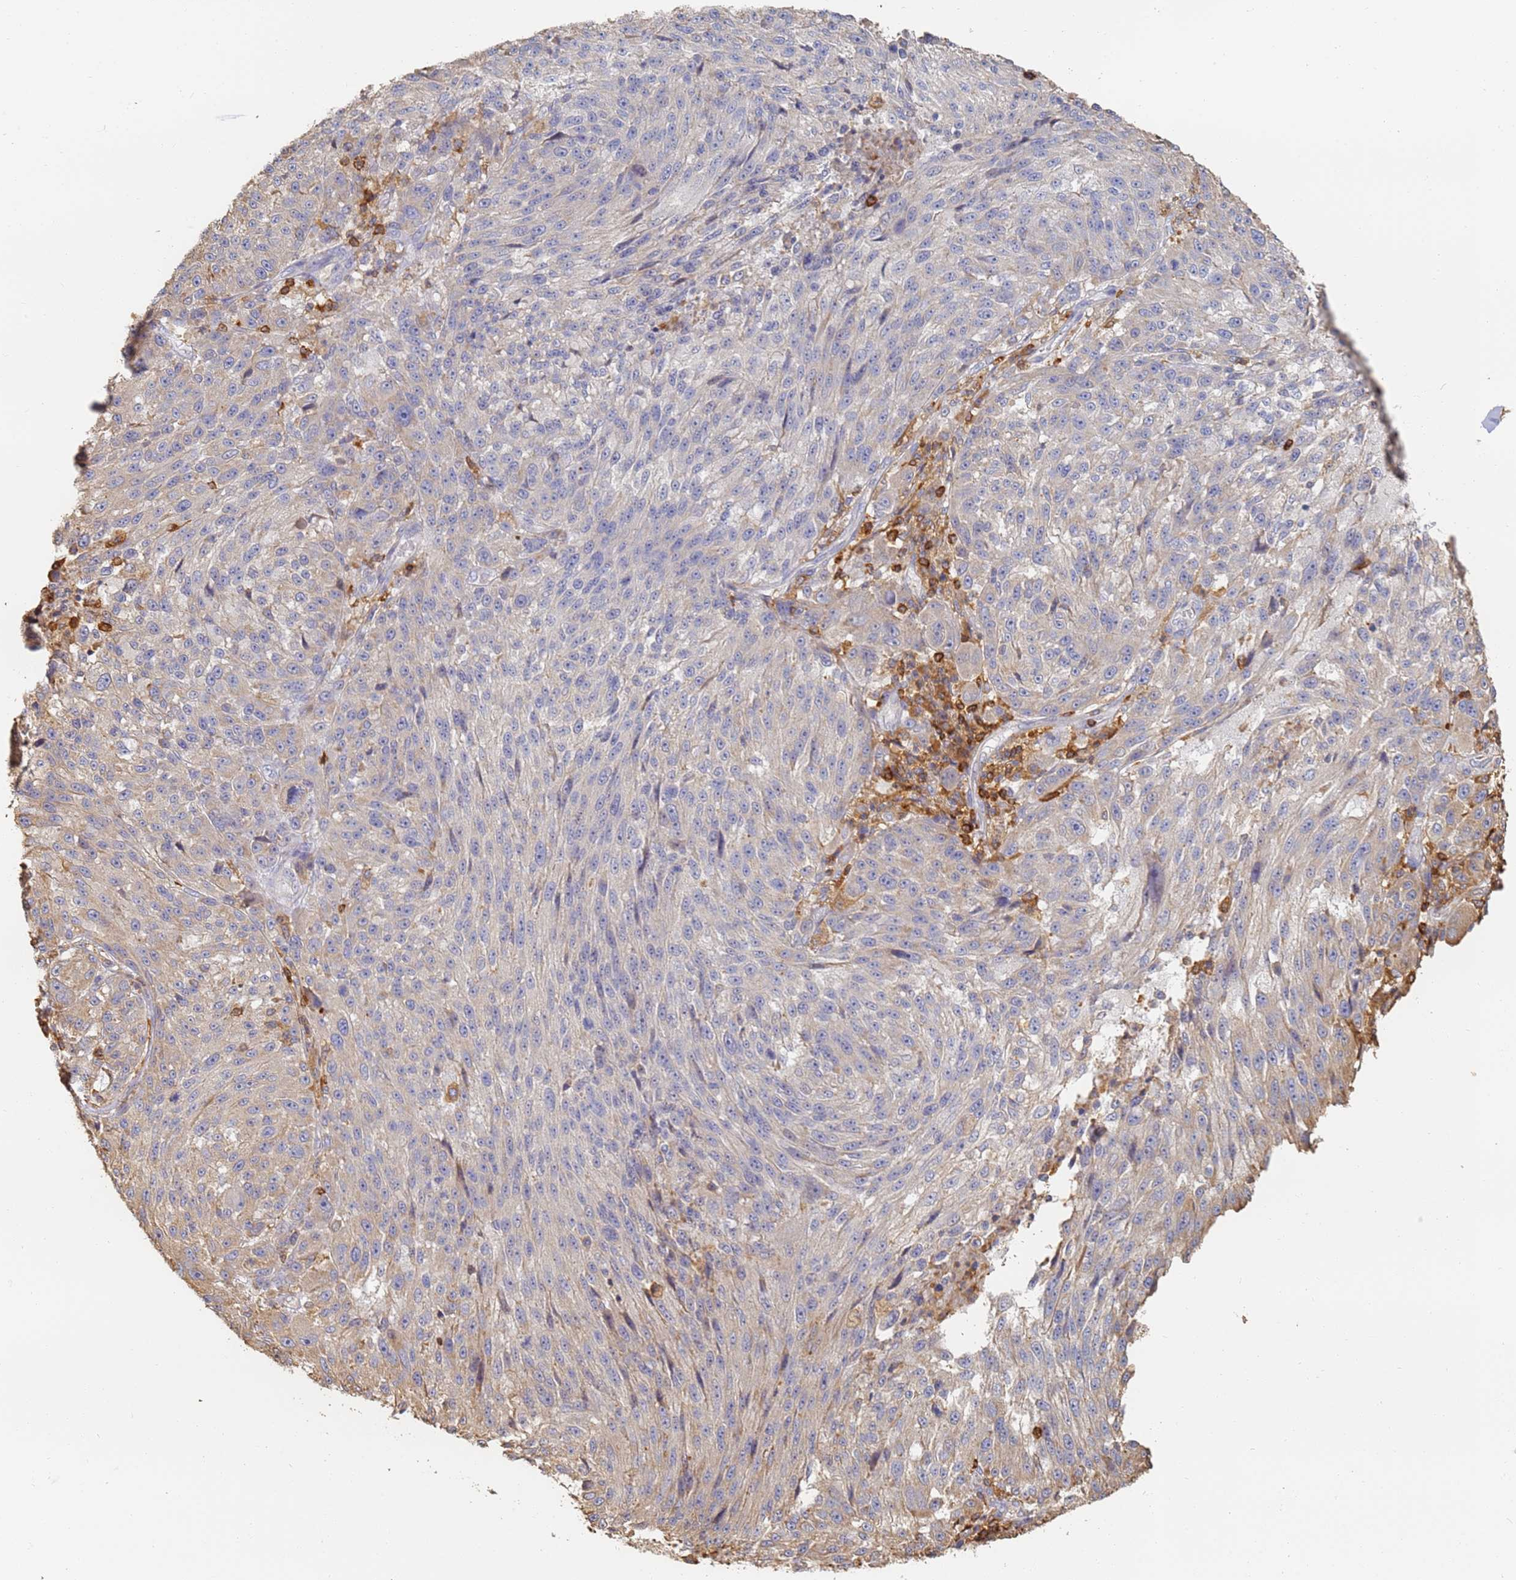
{"staining": {"intensity": "negative", "quantity": "none", "location": "none"}, "tissue": "melanoma", "cell_type": "Tumor cells", "image_type": "cancer", "snomed": [{"axis": "morphology", "description": "Malignant melanoma, NOS"}, {"axis": "topography", "description": "Skin"}], "caption": "This is a image of immunohistochemistry (IHC) staining of malignant melanoma, which shows no expression in tumor cells.", "gene": "BIN2", "patient": {"sex": "male", "age": 53}}